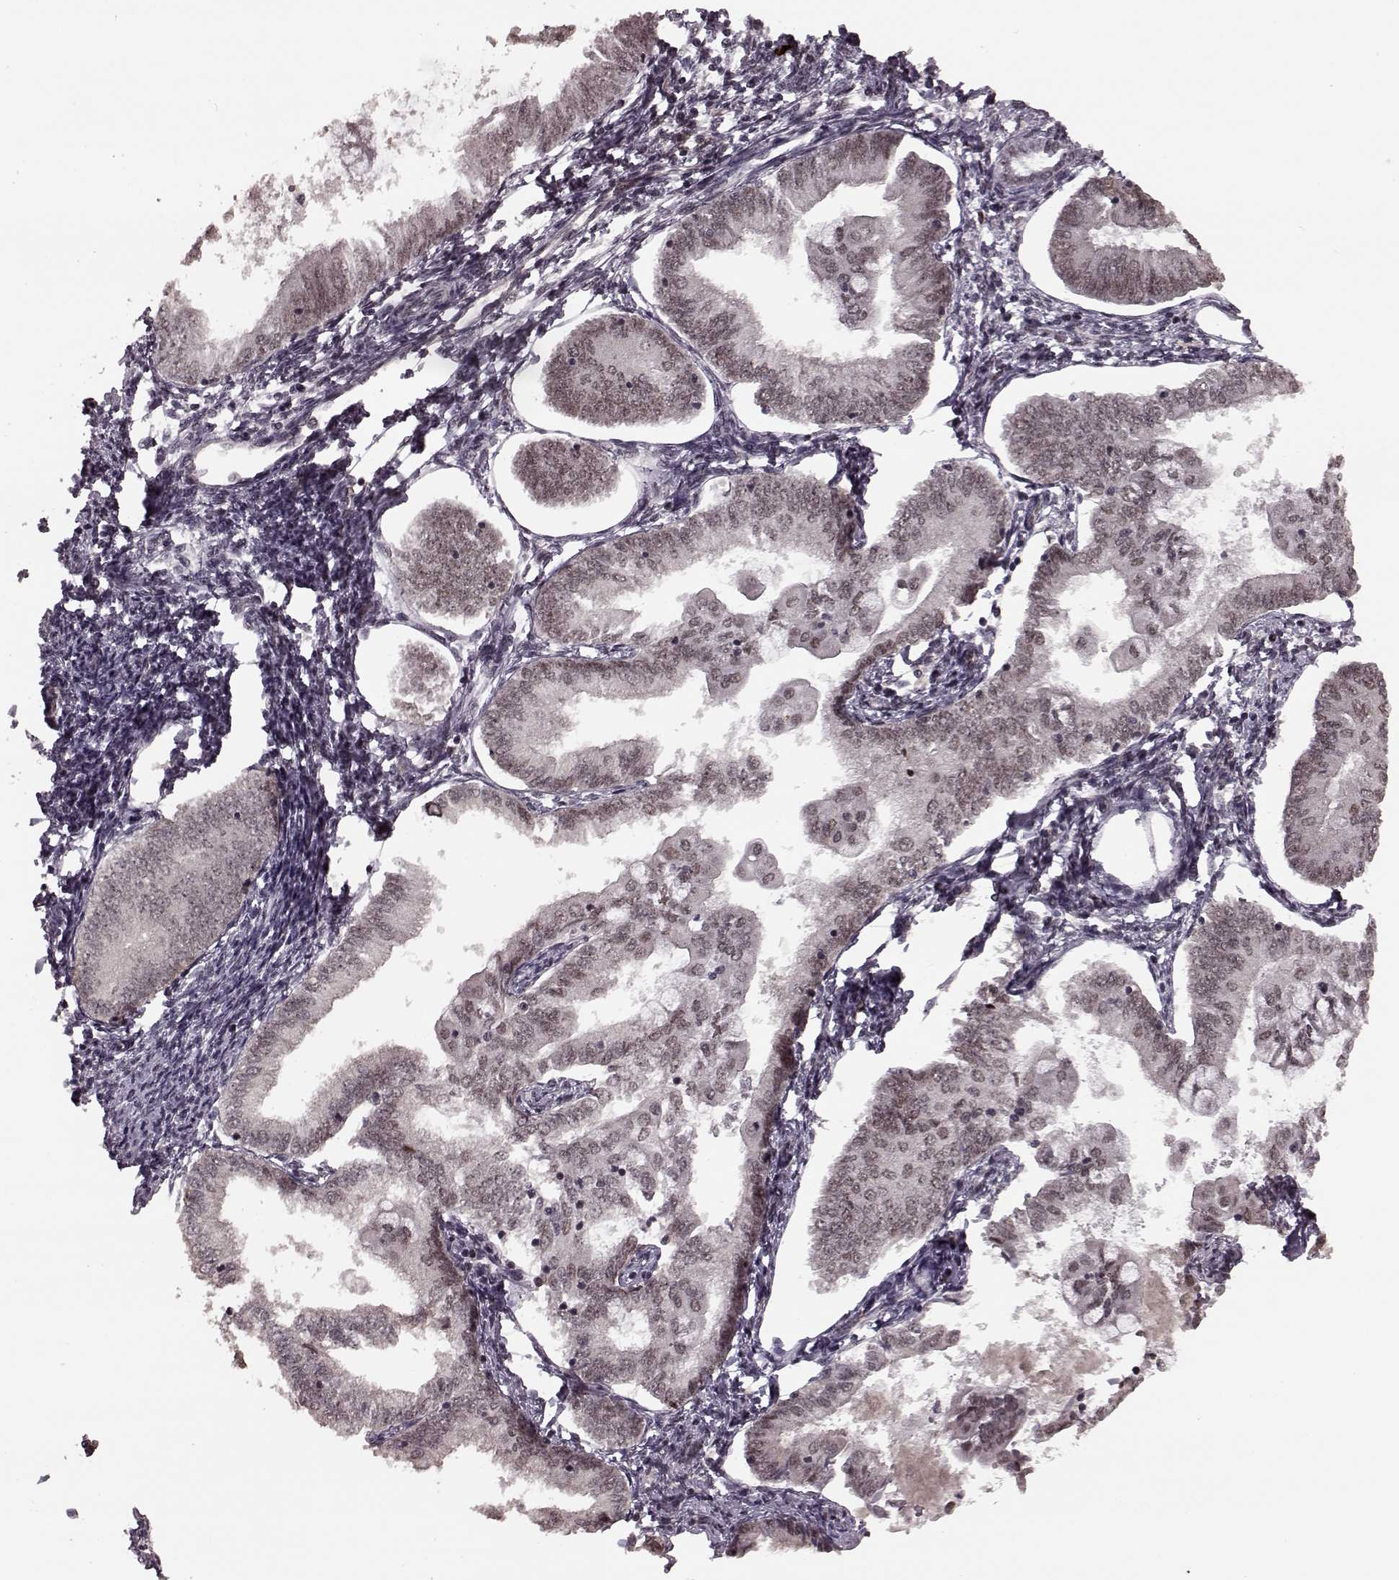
{"staining": {"intensity": "weak", "quantity": ">75%", "location": "nuclear"}, "tissue": "endometrial cancer", "cell_type": "Tumor cells", "image_type": "cancer", "snomed": [{"axis": "morphology", "description": "Adenocarcinoma, NOS"}, {"axis": "topography", "description": "Endometrium"}], "caption": "An image of endometrial cancer (adenocarcinoma) stained for a protein demonstrates weak nuclear brown staining in tumor cells.", "gene": "PLCB4", "patient": {"sex": "female", "age": 55}}